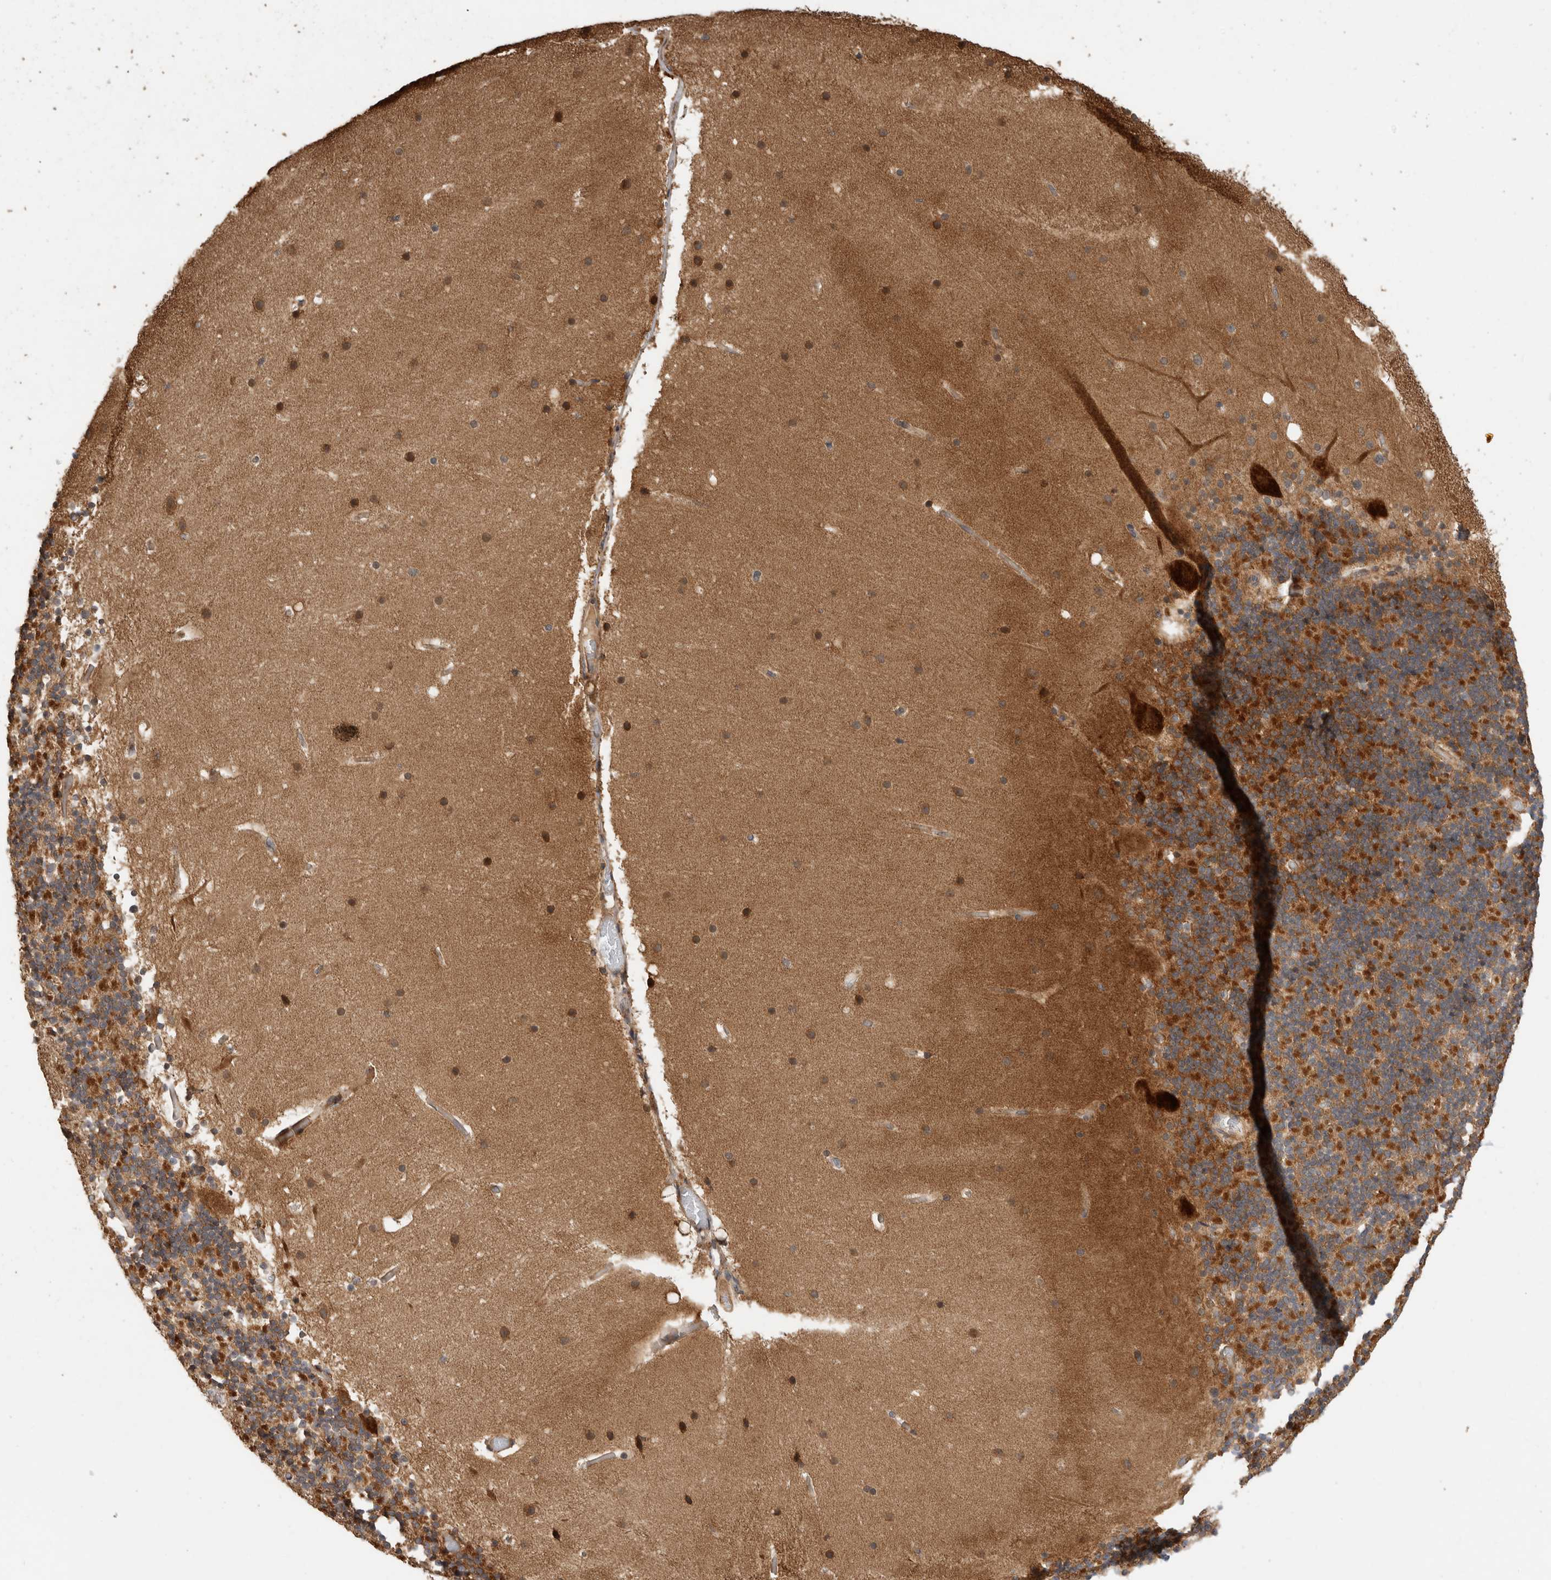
{"staining": {"intensity": "moderate", "quantity": "25%-75%", "location": "cytoplasmic/membranous"}, "tissue": "cerebellum", "cell_type": "Cells in granular layer", "image_type": "normal", "snomed": [{"axis": "morphology", "description": "Normal tissue, NOS"}, {"axis": "topography", "description": "Cerebellum"}], "caption": "IHC of benign cerebellum demonstrates medium levels of moderate cytoplasmic/membranous positivity in approximately 25%-75% of cells in granular layer. (Brightfield microscopy of DAB IHC at high magnification).", "gene": "PCDHB15", "patient": {"sex": "male", "age": 57}}